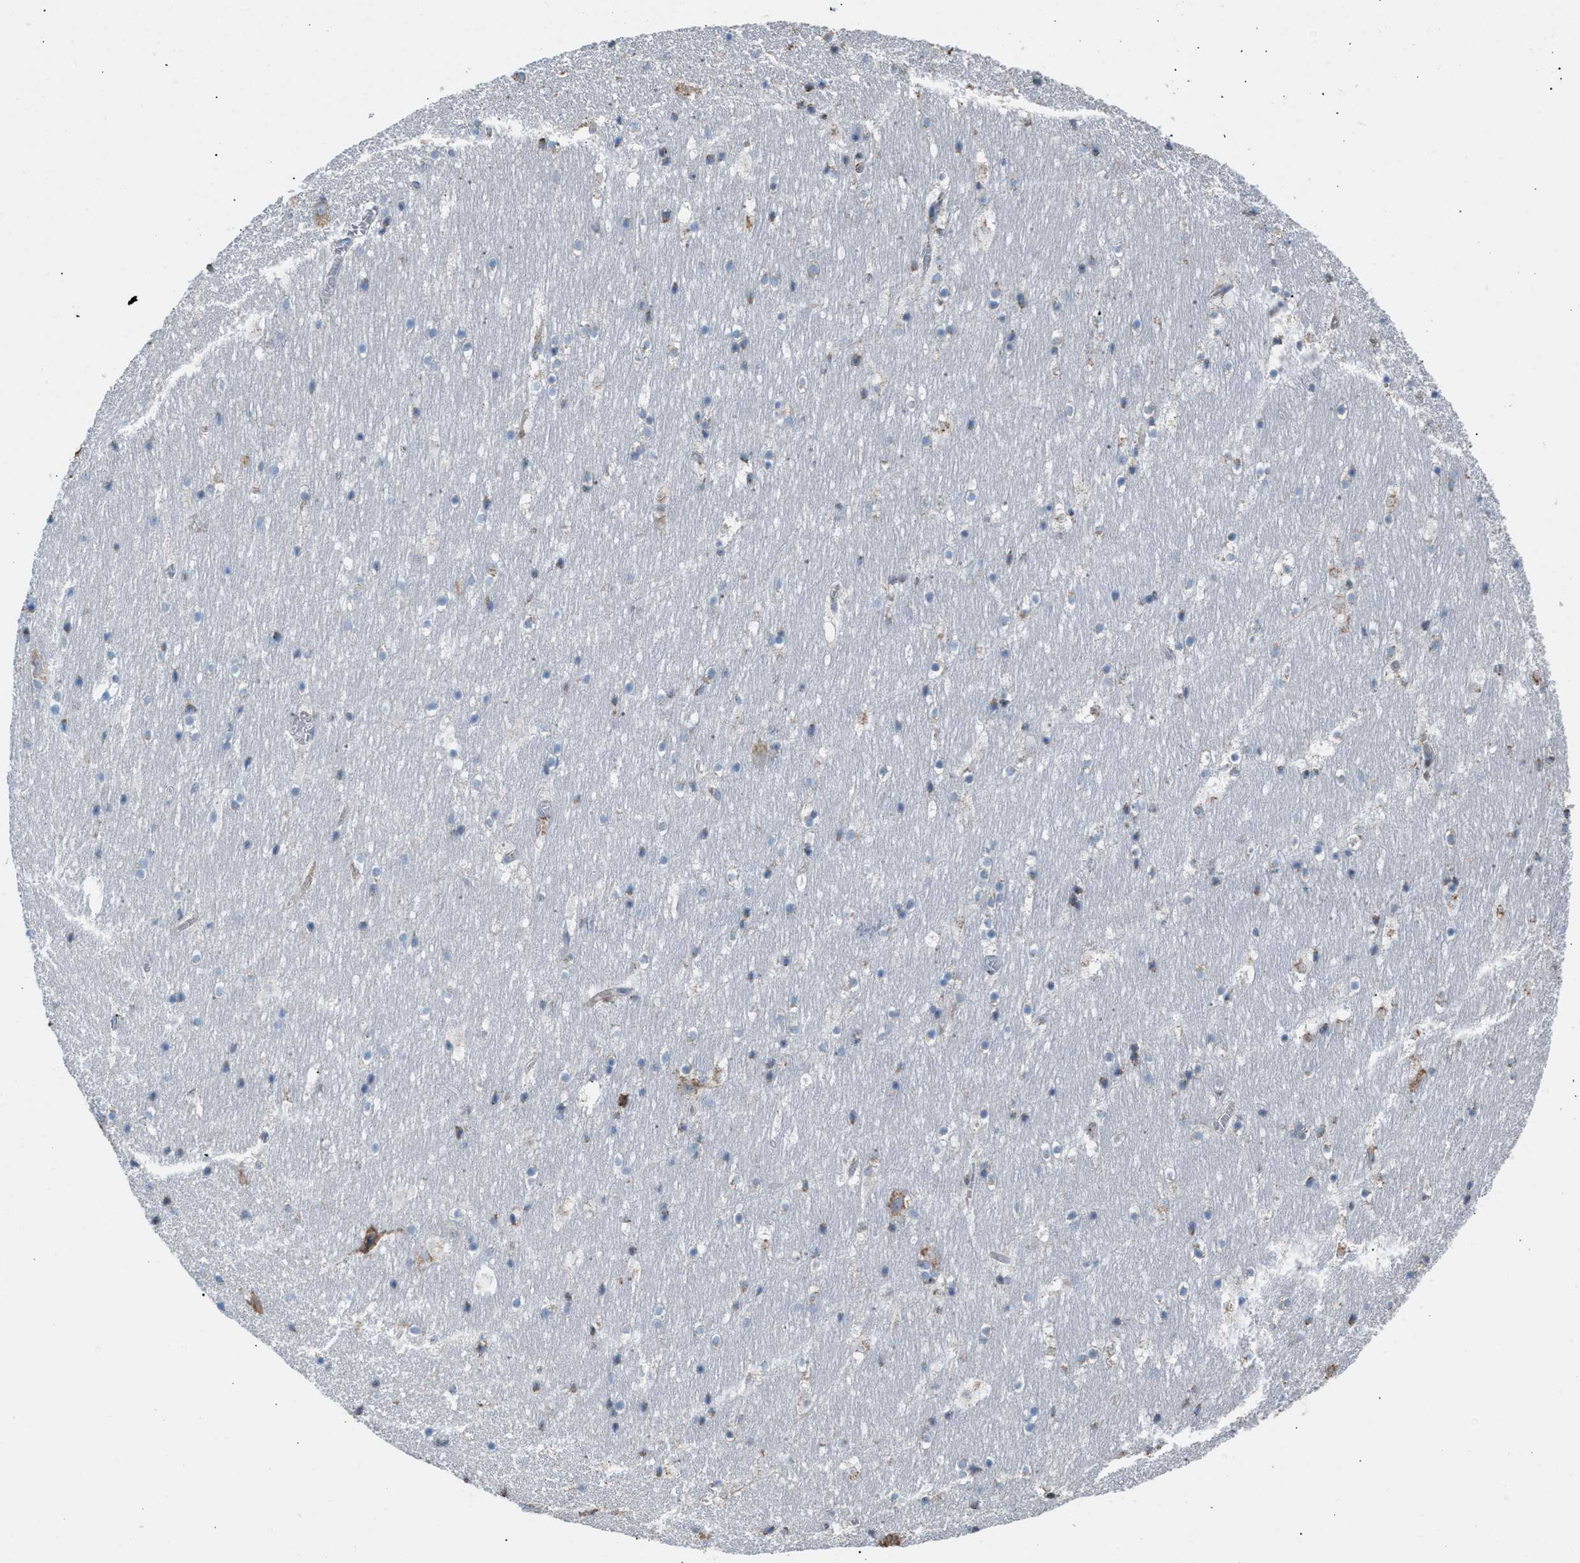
{"staining": {"intensity": "weak", "quantity": "<25%", "location": "cytoplasmic/membranous"}, "tissue": "hippocampus", "cell_type": "Glial cells", "image_type": "normal", "snomed": [{"axis": "morphology", "description": "Normal tissue, NOS"}, {"axis": "topography", "description": "Hippocampus"}], "caption": "This is an immunohistochemistry (IHC) histopathology image of benign hippocampus. There is no staining in glial cells.", "gene": "CA3", "patient": {"sex": "male", "age": 45}}